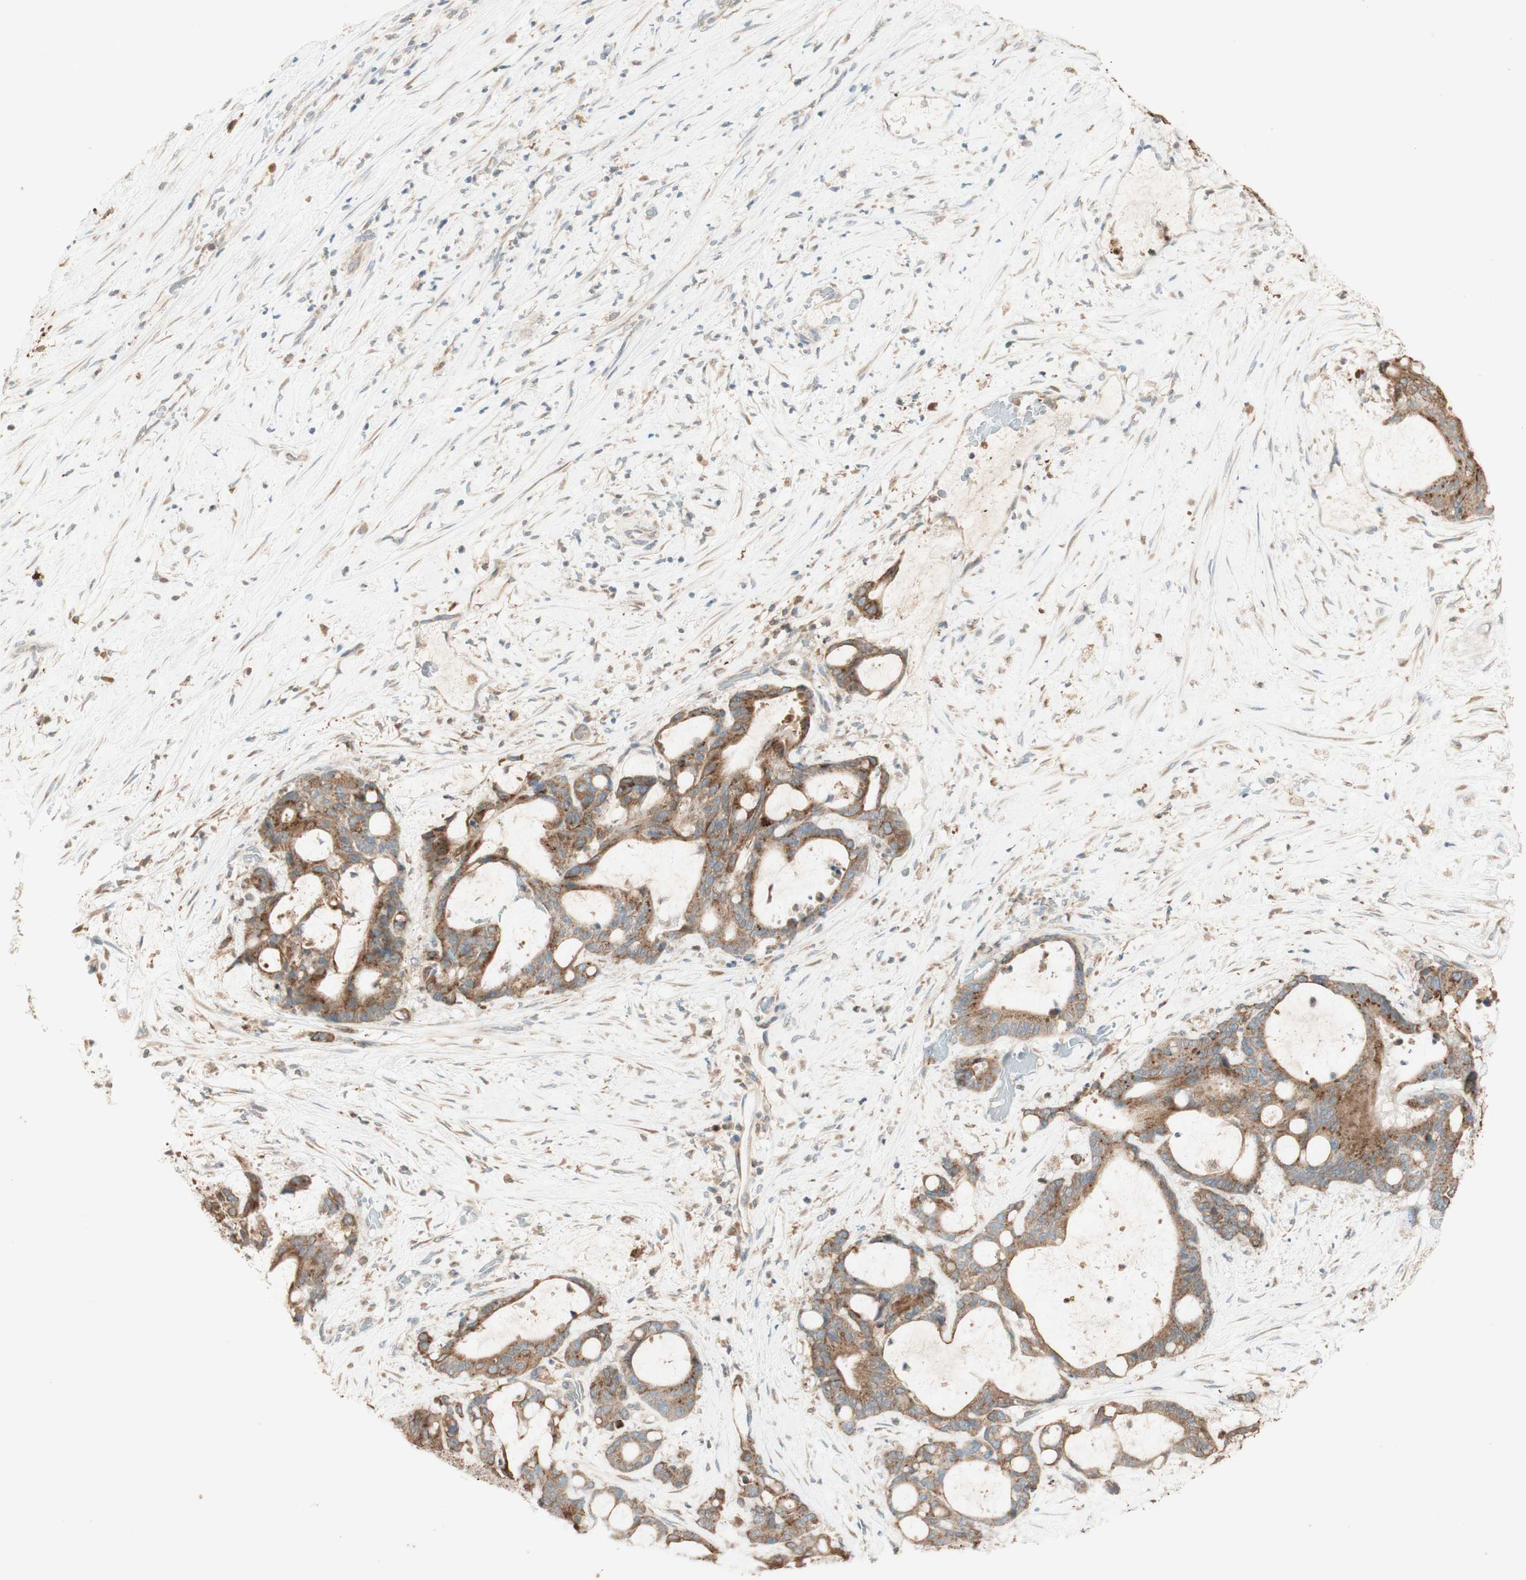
{"staining": {"intensity": "moderate", "quantity": ">75%", "location": "cytoplasmic/membranous"}, "tissue": "liver cancer", "cell_type": "Tumor cells", "image_type": "cancer", "snomed": [{"axis": "morphology", "description": "Cholangiocarcinoma"}, {"axis": "topography", "description": "Liver"}], "caption": "Immunohistochemistry of liver cholangiocarcinoma reveals medium levels of moderate cytoplasmic/membranous expression in approximately >75% of tumor cells.", "gene": "CLCN2", "patient": {"sex": "female", "age": 73}}